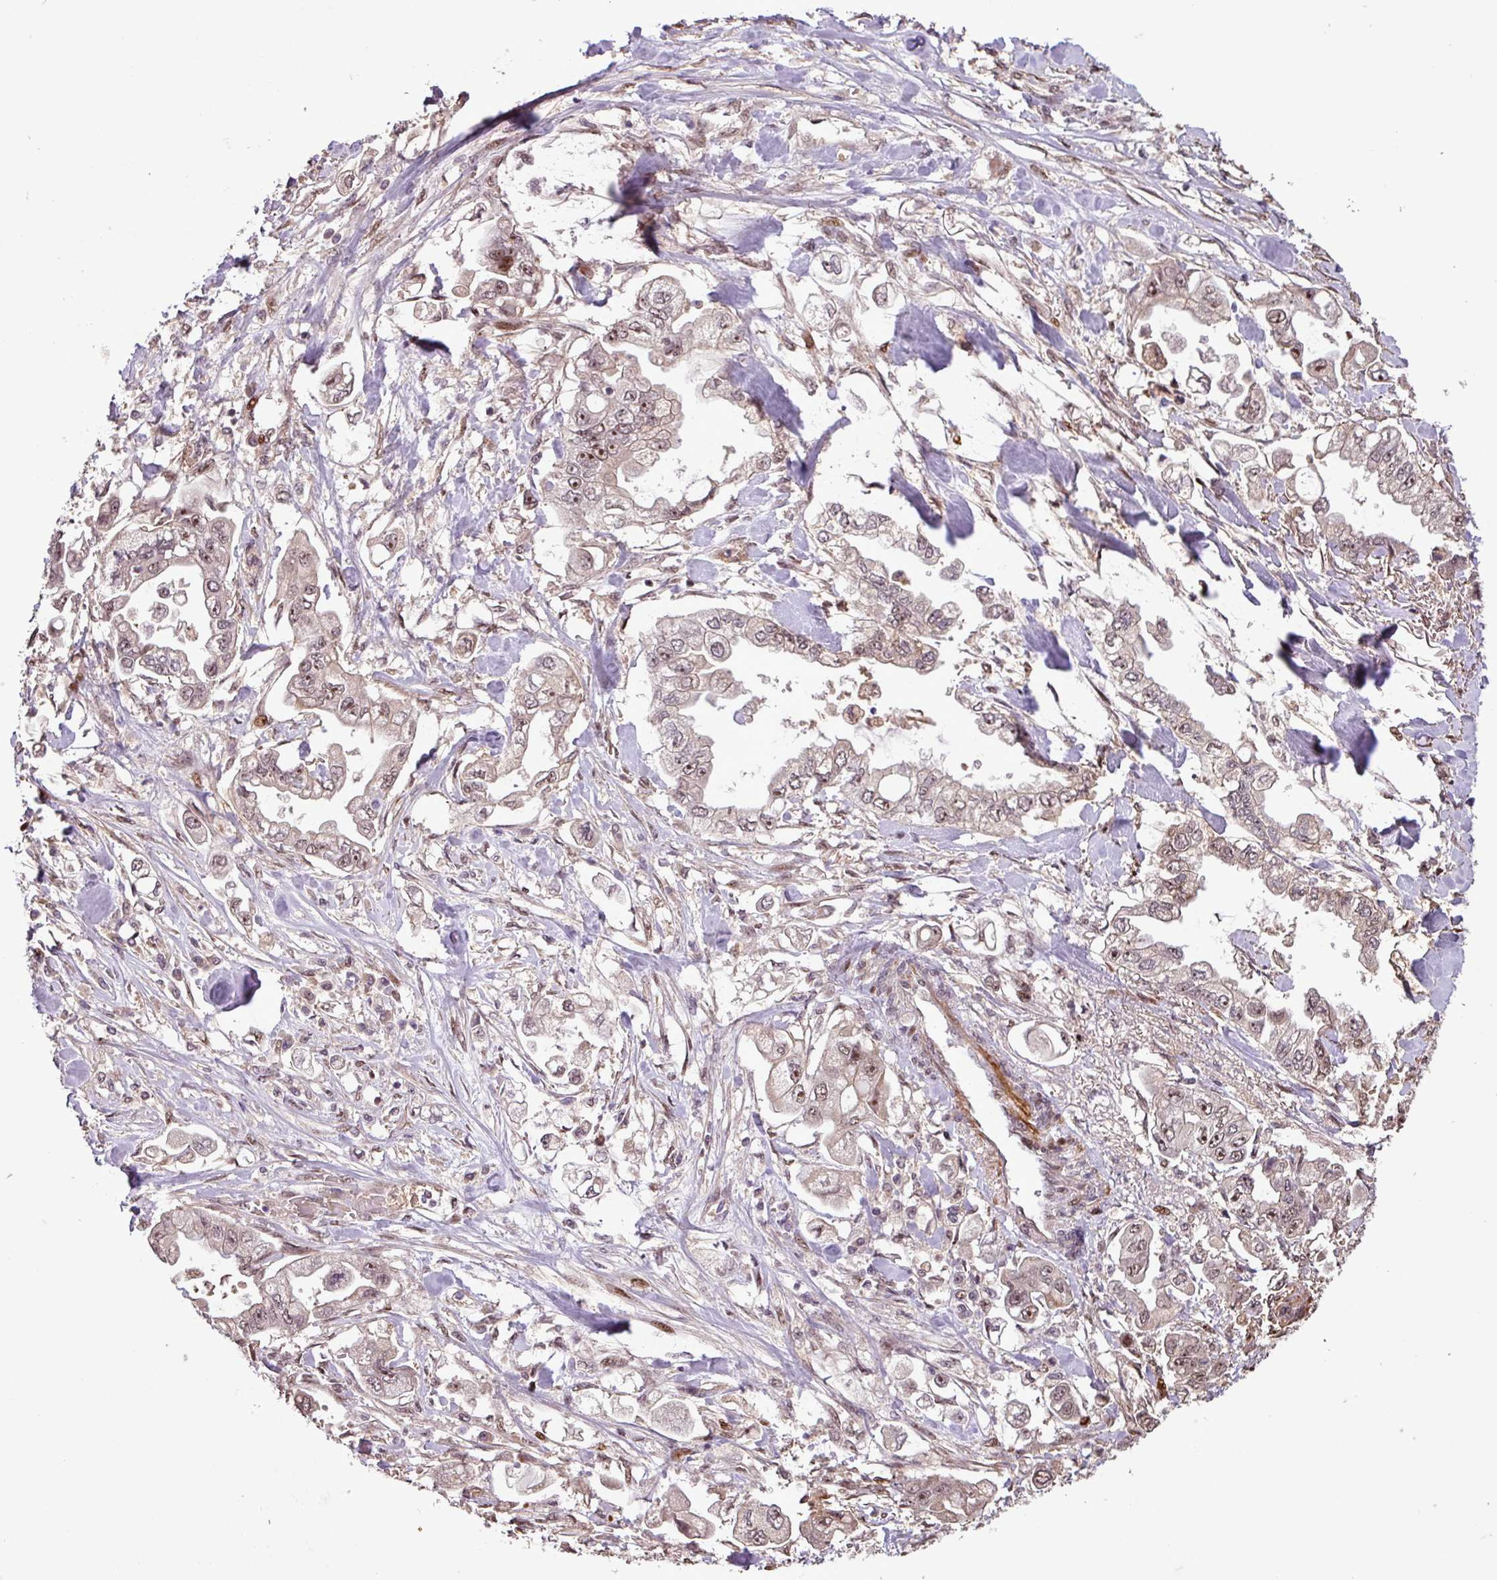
{"staining": {"intensity": "moderate", "quantity": "25%-75%", "location": "nuclear"}, "tissue": "stomach cancer", "cell_type": "Tumor cells", "image_type": "cancer", "snomed": [{"axis": "morphology", "description": "Adenocarcinoma, NOS"}, {"axis": "topography", "description": "Stomach"}], "caption": "Immunohistochemistry of stomach adenocarcinoma exhibits medium levels of moderate nuclear staining in about 25%-75% of tumor cells.", "gene": "SLC22A24", "patient": {"sex": "male", "age": 62}}